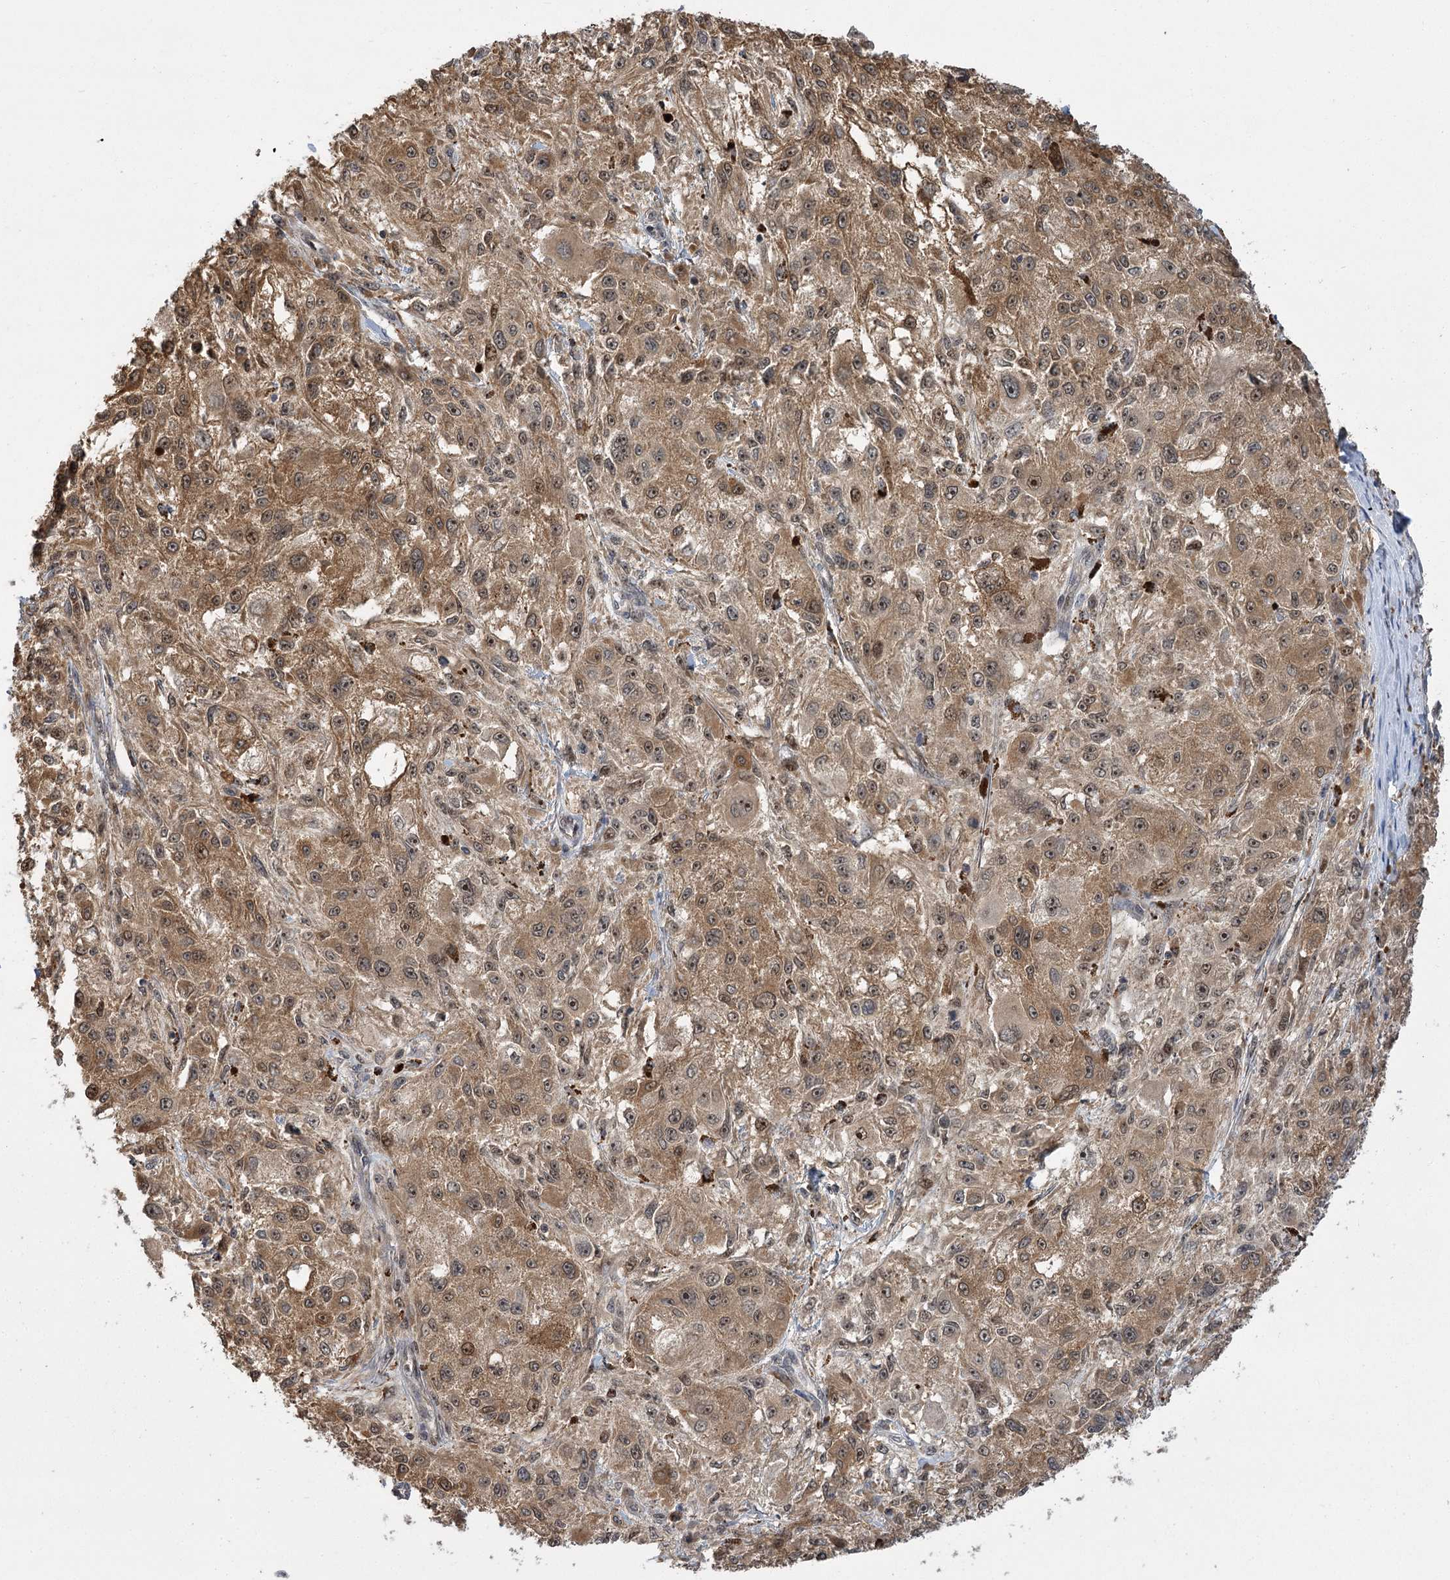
{"staining": {"intensity": "moderate", "quantity": "25%-75%", "location": "cytoplasmic/membranous,nuclear"}, "tissue": "melanoma", "cell_type": "Tumor cells", "image_type": "cancer", "snomed": [{"axis": "morphology", "description": "Necrosis, NOS"}, {"axis": "morphology", "description": "Malignant melanoma, NOS"}, {"axis": "topography", "description": "Skin"}], "caption": "Malignant melanoma stained for a protein (brown) exhibits moderate cytoplasmic/membranous and nuclear positive staining in approximately 25%-75% of tumor cells.", "gene": "SERGEF", "patient": {"sex": "female", "age": 87}}